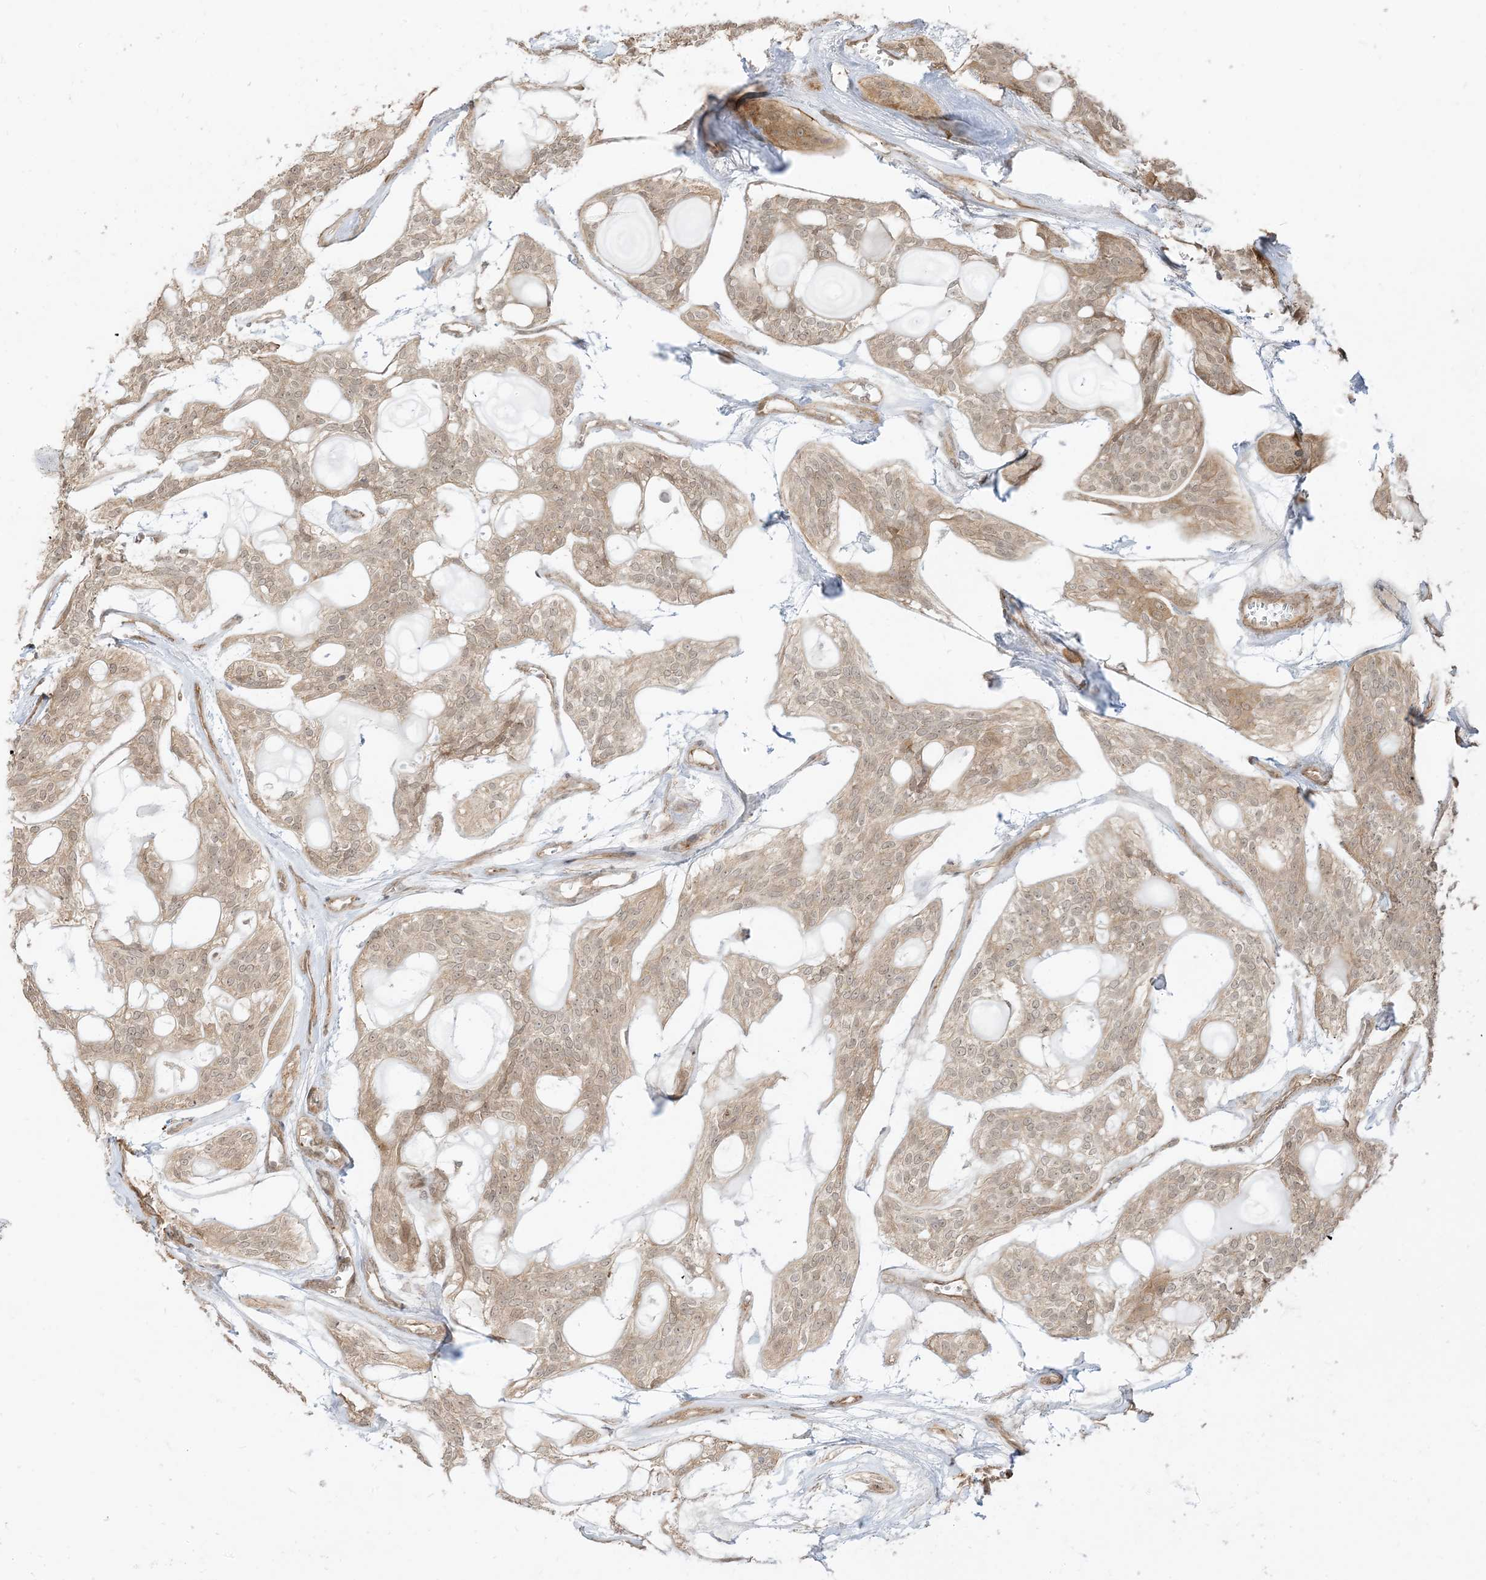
{"staining": {"intensity": "weak", "quantity": ">75%", "location": "cytoplasmic/membranous,nuclear"}, "tissue": "head and neck cancer", "cell_type": "Tumor cells", "image_type": "cancer", "snomed": [{"axis": "morphology", "description": "Adenocarcinoma, NOS"}, {"axis": "topography", "description": "Head-Neck"}], "caption": "Head and neck adenocarcinoma tissue displays weak cytoplasmic/membranous and nuclear expression in about >75% of tumor cells, visualized by immunohistochemistry.", "gene": "TBCC", "patient": {"sex": "male", "age": 66}}